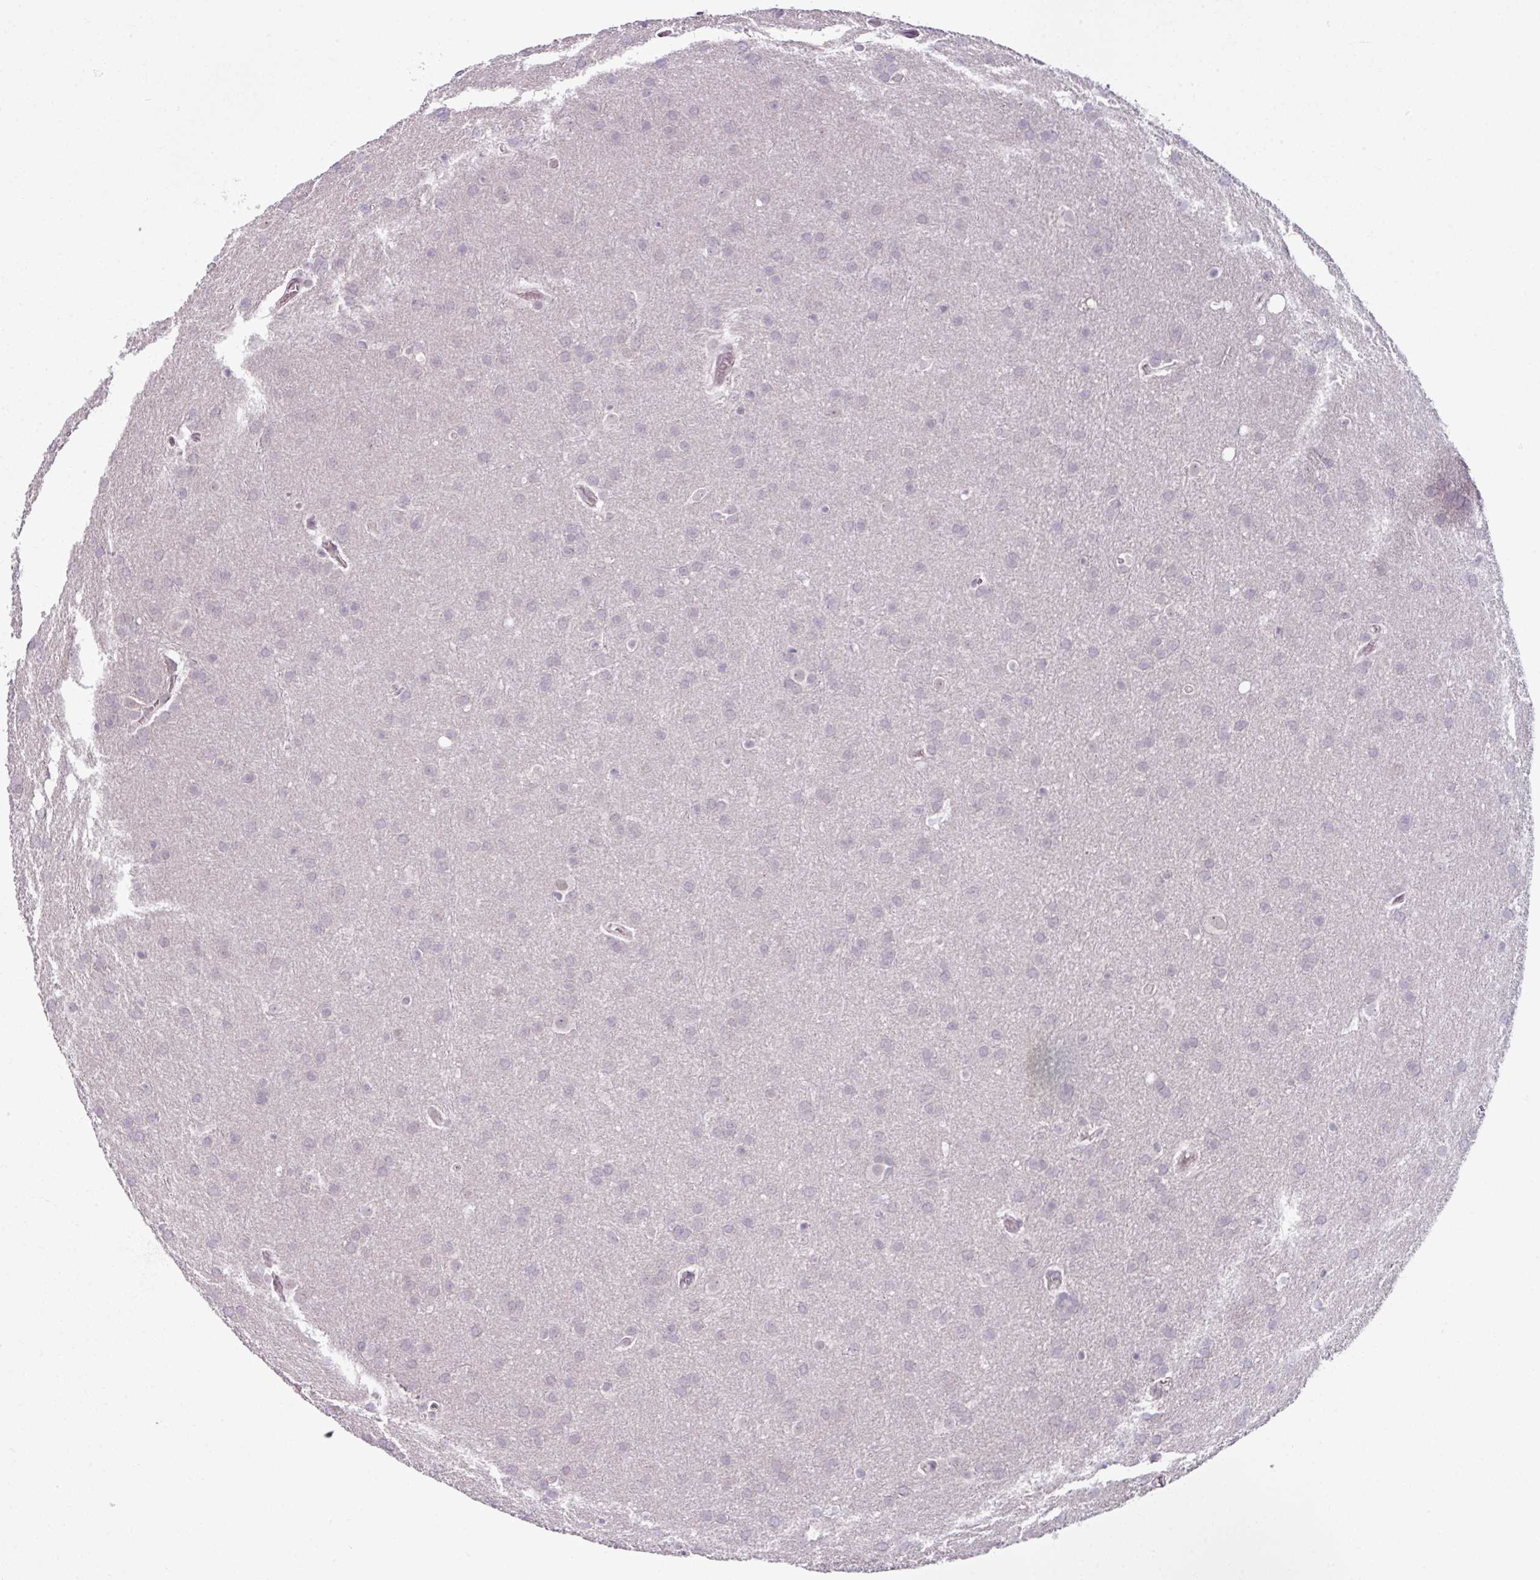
{"staining": {"intensity": "negative", "quantity": "none", "location": "none"}, "tissue": "glioma", "cell_type": "Tumor cells", "image_type": "cancer", "snomed": [{"axis": "morphology", "description": "Glioma, malignant, Low grade"}, {"axis": "topography", "description": "Brain"}], "caption": "The histopathology image displays no significant positivity in tumor cells of malignant glioma (low-grade). (DAB immunohistochemistry (IHC) visualized using brightfield microscopy, high magnification).", "gene": "UVSSA", "patient": {"sex": "female", "age": 32}}